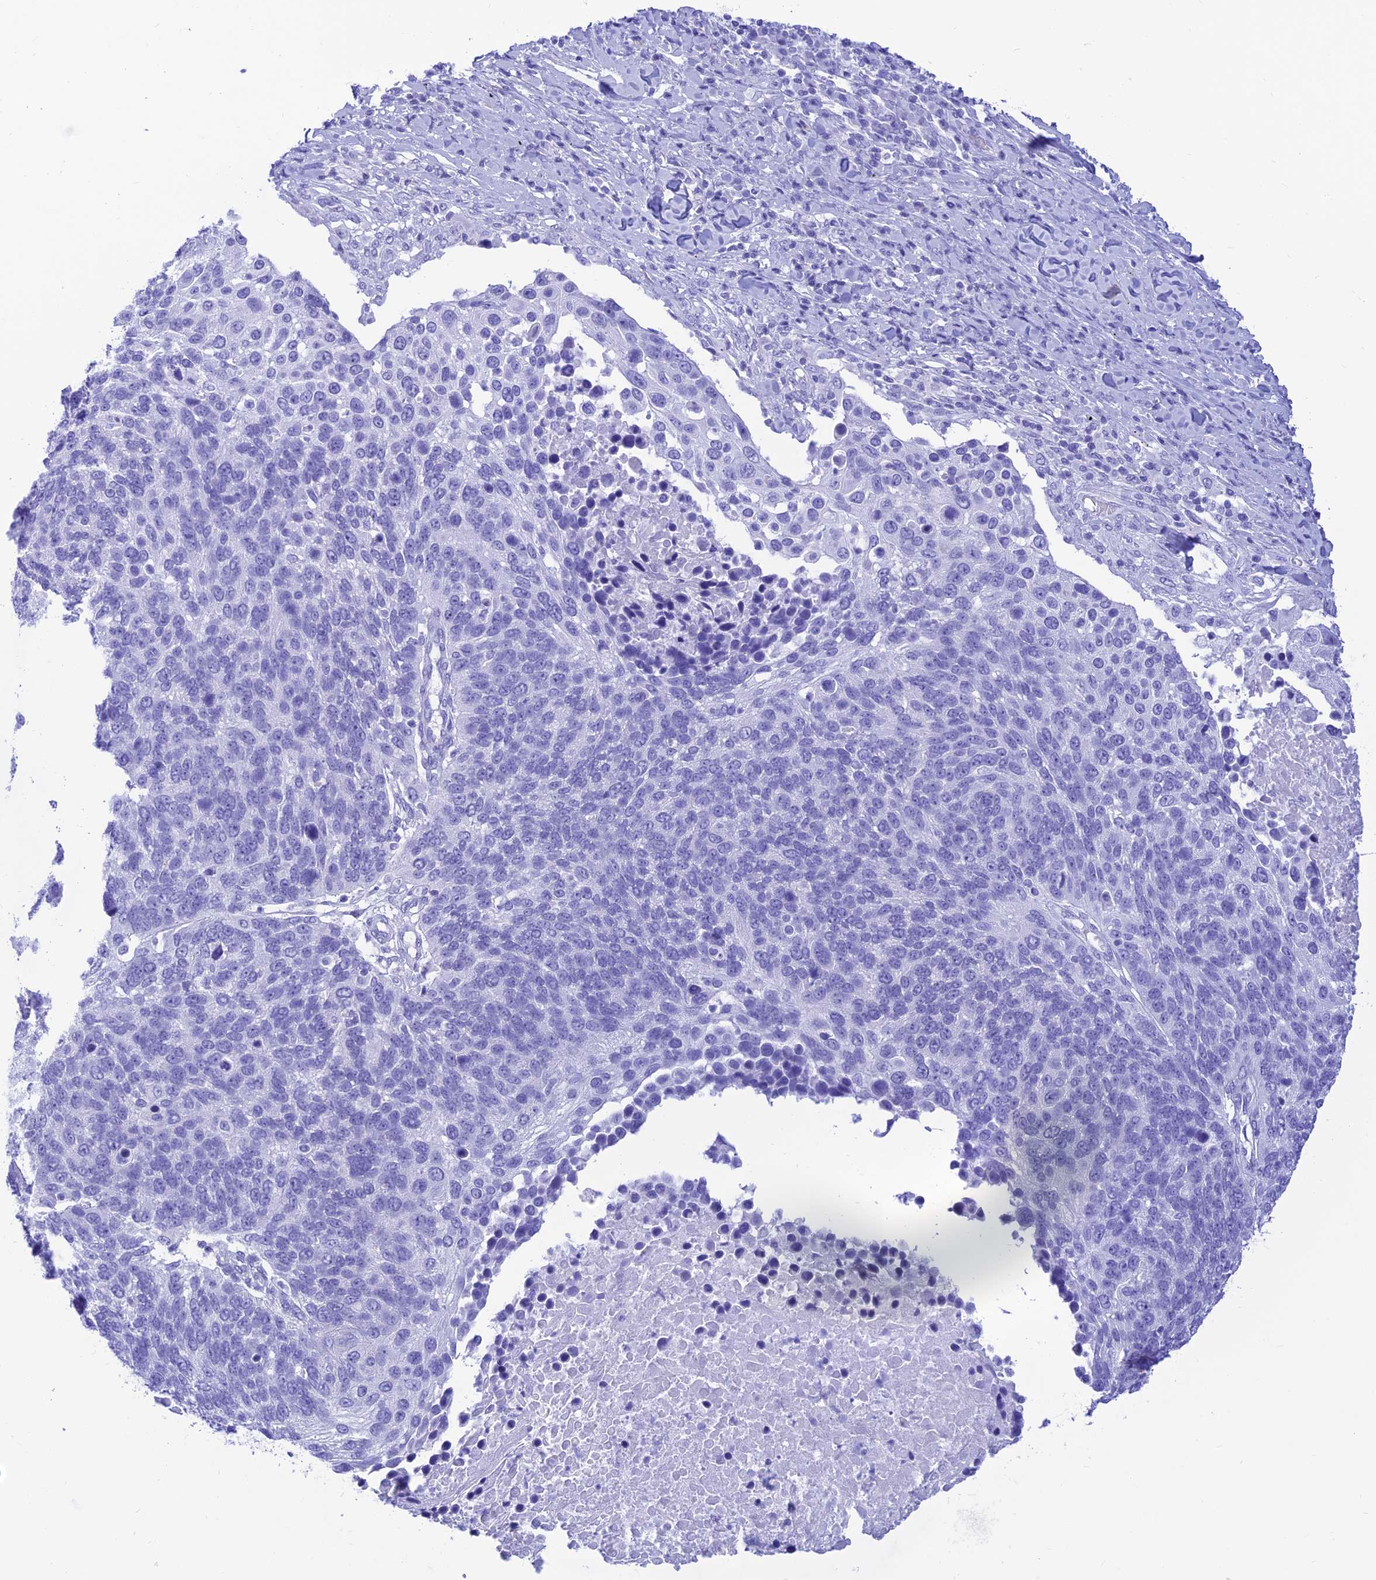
{"staining": {"intensity": "negative", "quantity": "none", "location": "none"}, "tissue": "lung cancer", "cell_type": "Tumor cells", "image_type": "cancer", "snomed": [{"axis": "morphology", "description": "Normal tissue, NOS"}, {"axis": "morphology", "description": "Squamous cell carcinoma, NOS"}, {"axis": "topography", "description": "Lymph node"}, {"axis": "topography", "description": "Lung"}], "caption": "The histopathology image demonstrates no staining of tumor cells in lung squamous cell carcinoma.", "gene": "PRNP", "patient": {"sex": "male", "age": 66}}